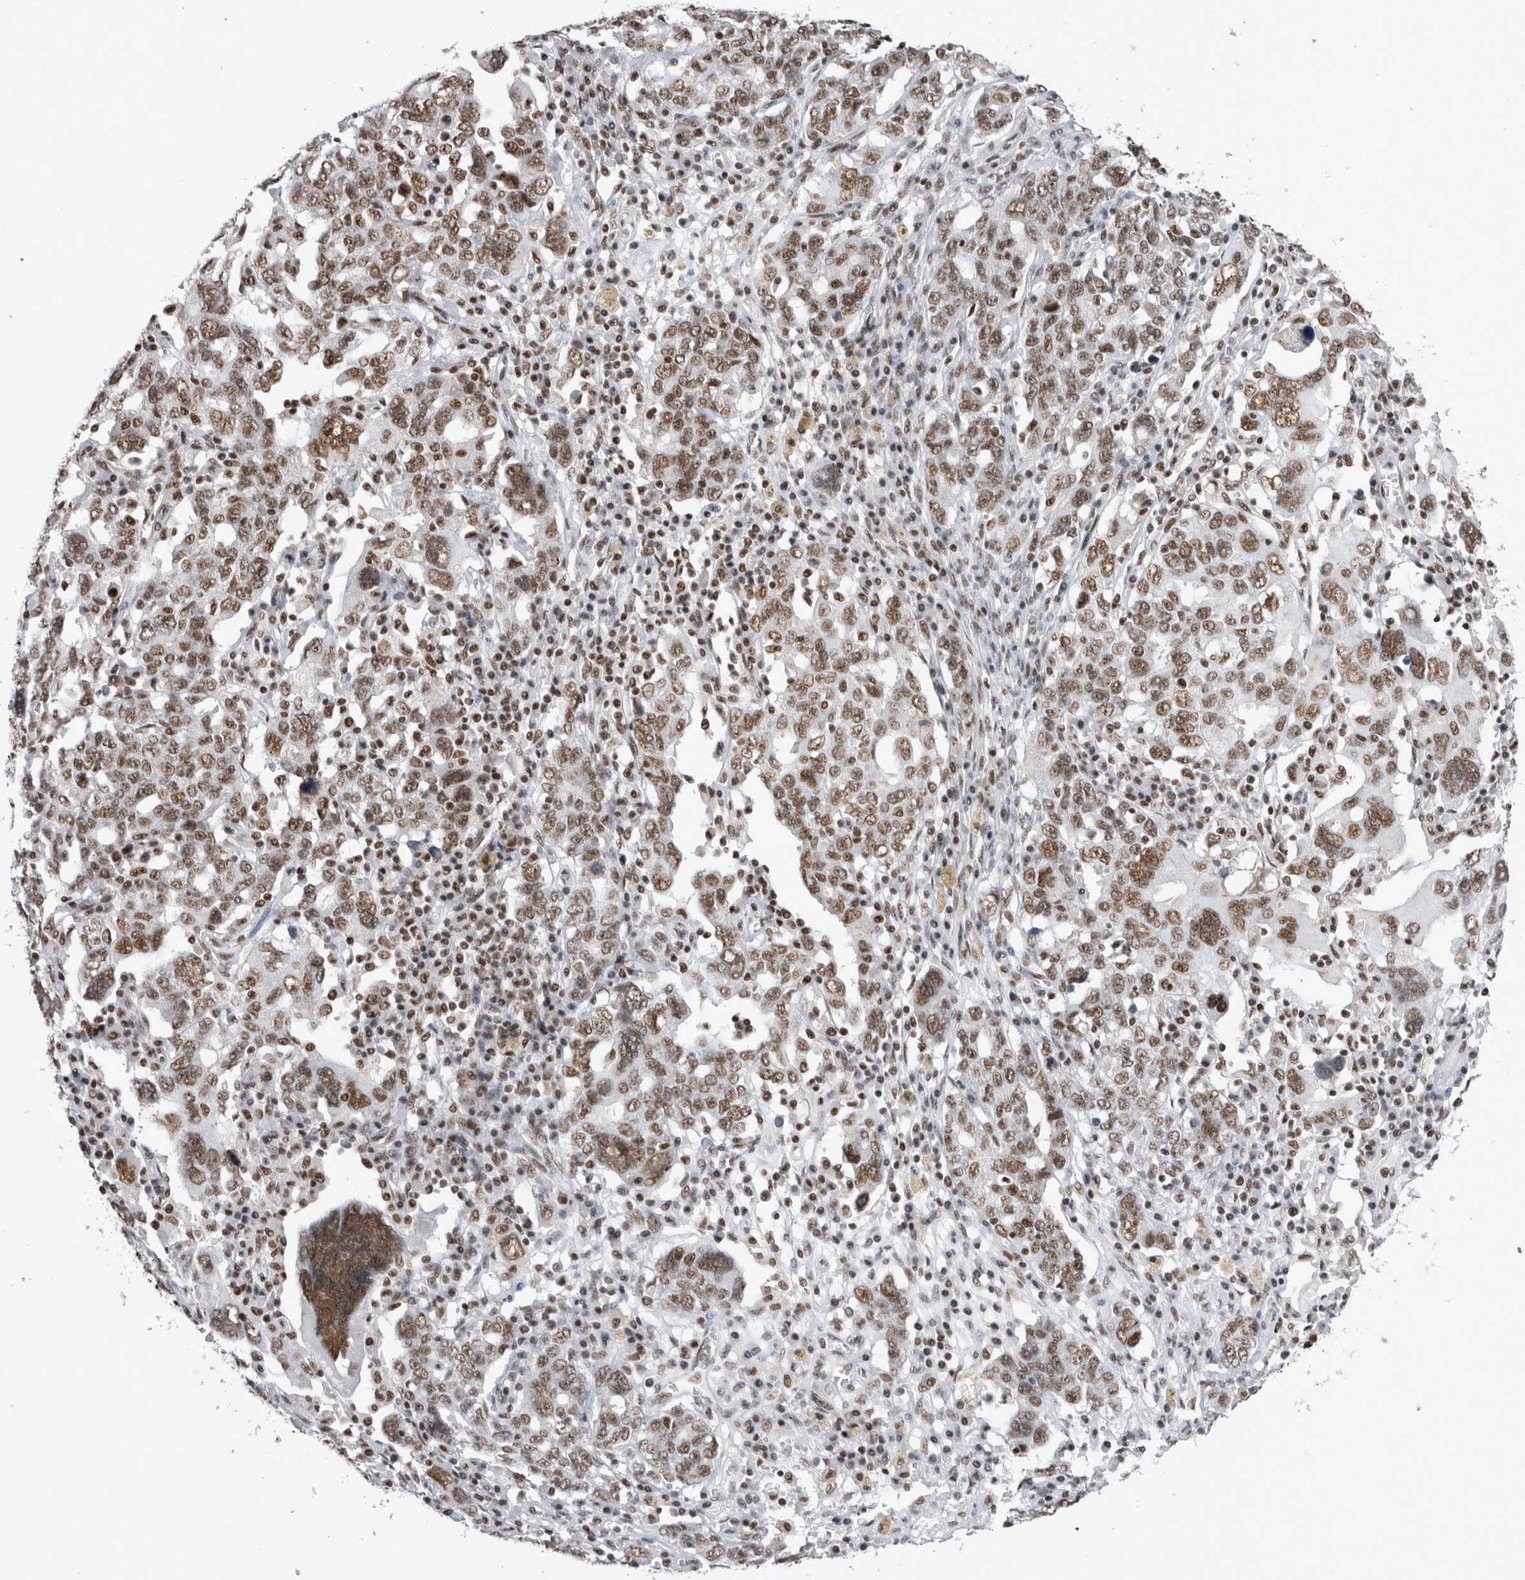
{"staining": {"intensity": "moderate", "quantity": ">75%", "location": "nuclear"}, "tissue": "ovarian cancer", "cell_type": "Tumor cells", "image_type": "cancer", "snomed": [{"axis": "morphology", "description": "Carcinoma, endometroid"}, {"axis": "topography", "description": "Ovary"}], "caption": "This is a photomicrograph of IHC staining of ovarian cancer (endometroid carcinoma), which shows moderate positivity in the nuclear of tumor cells.", "gene": "CDK11A", "patient": {"sex": "female", "age": 62}}